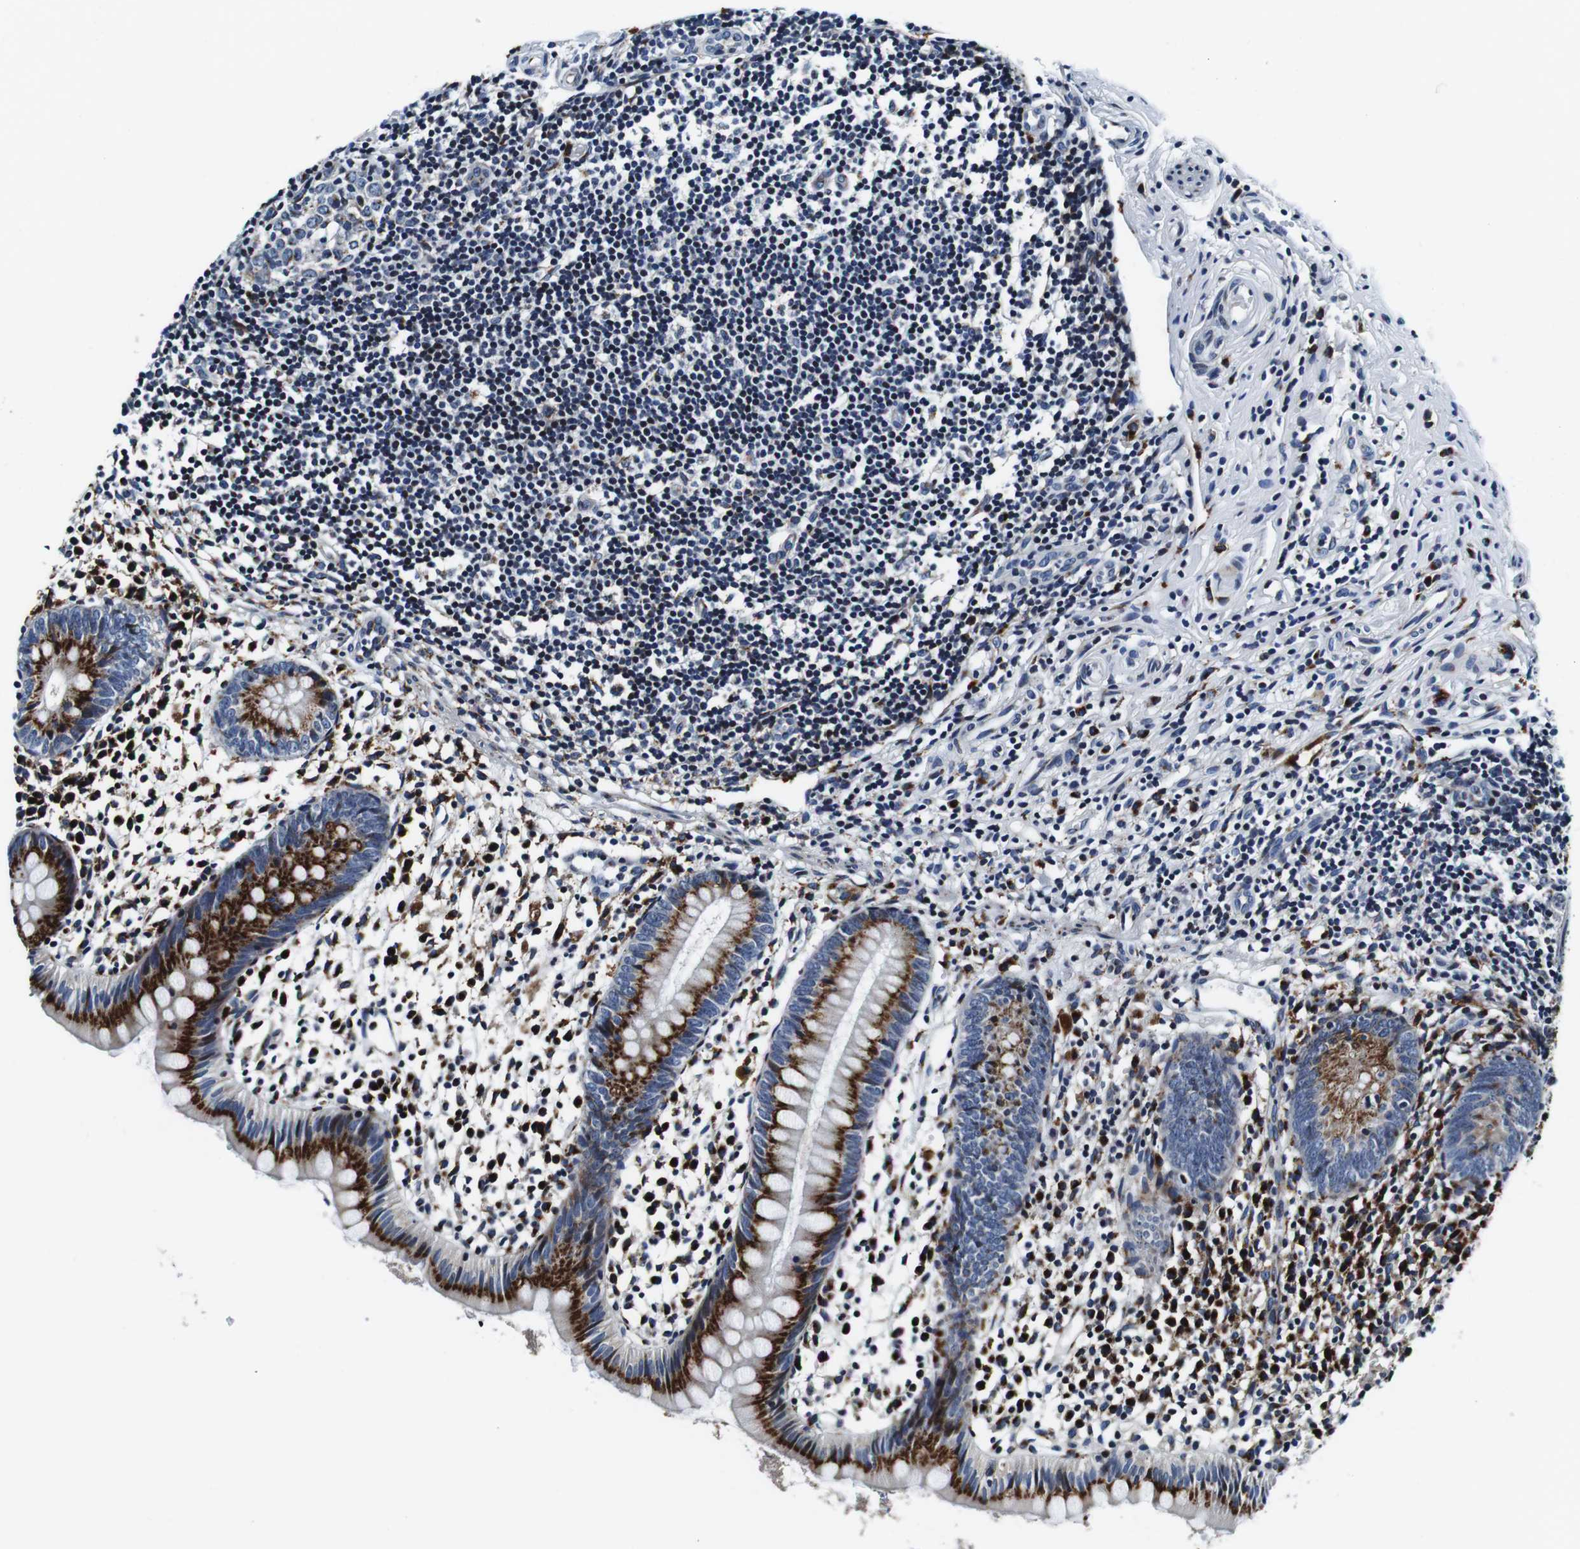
{"staining": {"intensity": "strong", "quantity": ">75%", "location": "cytoplasmic/membranous"}, "tissue": "appendix", "cell_type": "Glandular cells", "image_type": "normal", "snomed": [{"axis": "morphology", "description": "Normal tissue, NOS"}, {"axis": "topography", "description": "Appendix"}], "caption": "Appendix stained for a protein (brown) demonstrates strong cytoplasmic/membranous positive expression in approximately >75% of glandular cells.", "gene": "FAR2", "patient": {"sex": "female", "age": 20}}